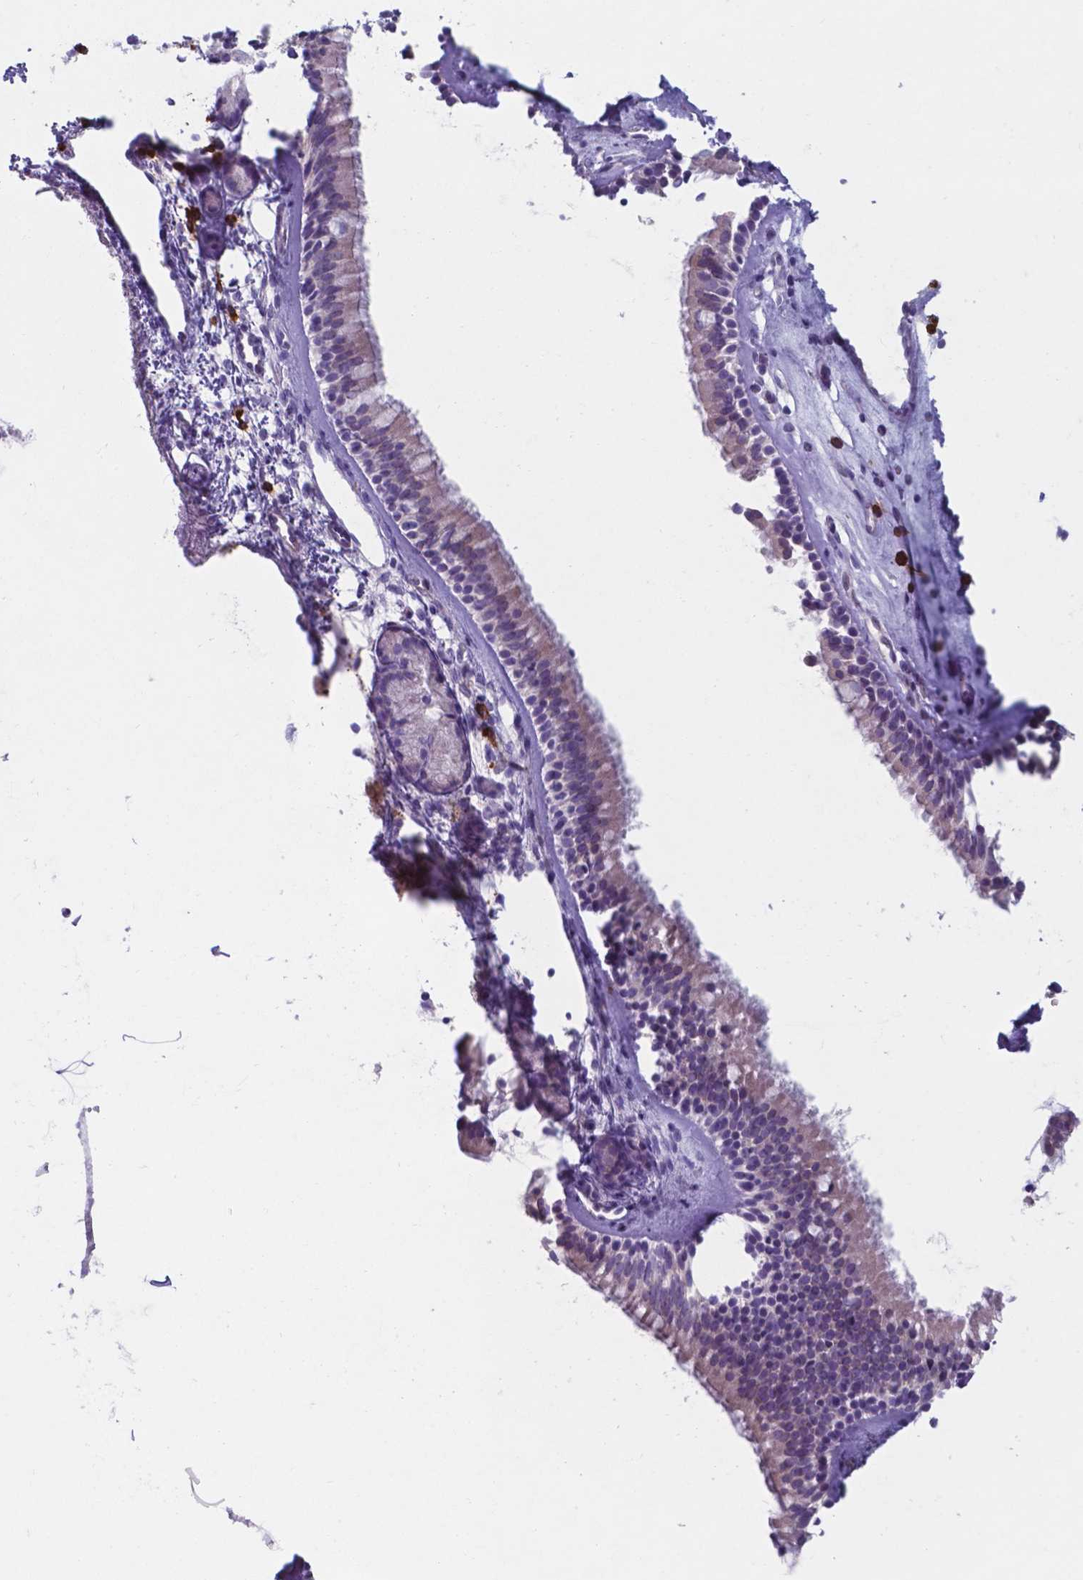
{"staining": {"intensity": "negative", "quantity": "none", "location": "none"}, "tissue": "nasopharynx", "cell_type": "Respiratory epithelial cells", "image_type": "normal", "snomed": [{"axis": "morphology", "description": "Normal tissue, NOS"}, {"axis": "topography", "description": "Nasopharynx"}], "caption": "There is no significant expression in respiratory epithelial cells of nasopharynx. (Brightfield microscopy of DAB immunohistochemistry at high magnification).", "gene": "UBE2J1", "patient": {"sex": "female", "age": 52}}